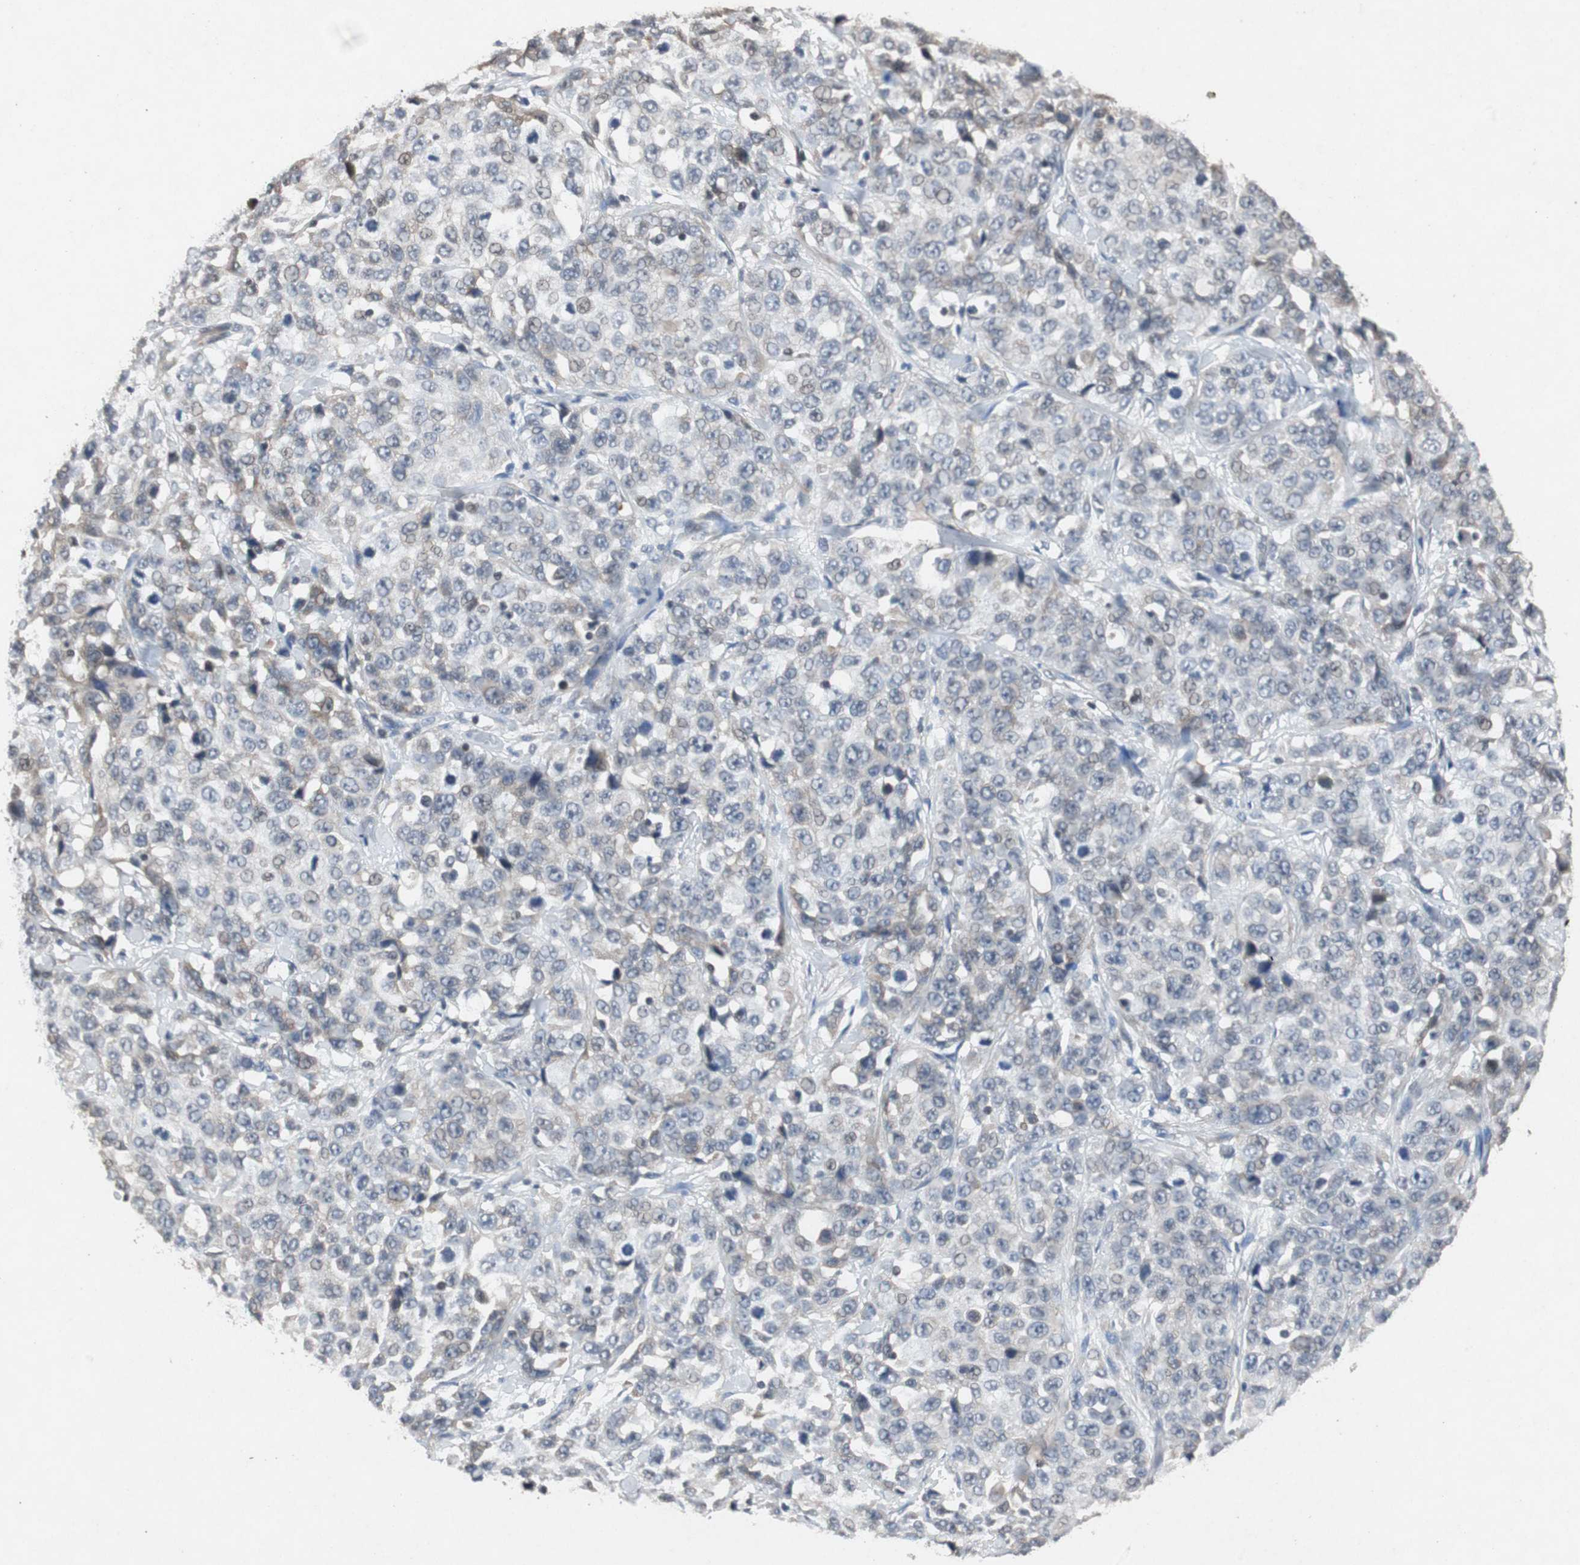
{"staining": {"intensity": "weak", "quantity": "<25%", "location": "cytoplasmic/membranous"}, "tissue": "stomach cancer", "cell_type": "Tumor cells", "image_type": "cancer", "snomed": [{"axis": "morphology", "description": "Normal tissue, NOS"}, {"axis": "morphology", "description": "Adenocarcinoma, NOS"}, {"axis": "topography", "description": "Stomach"}], "caption": "IHC of stomach adenocarcinoma displays no positivity in tumor cells.", "gene": "TP63", "patient": {"sex": "male", "age": 48}}